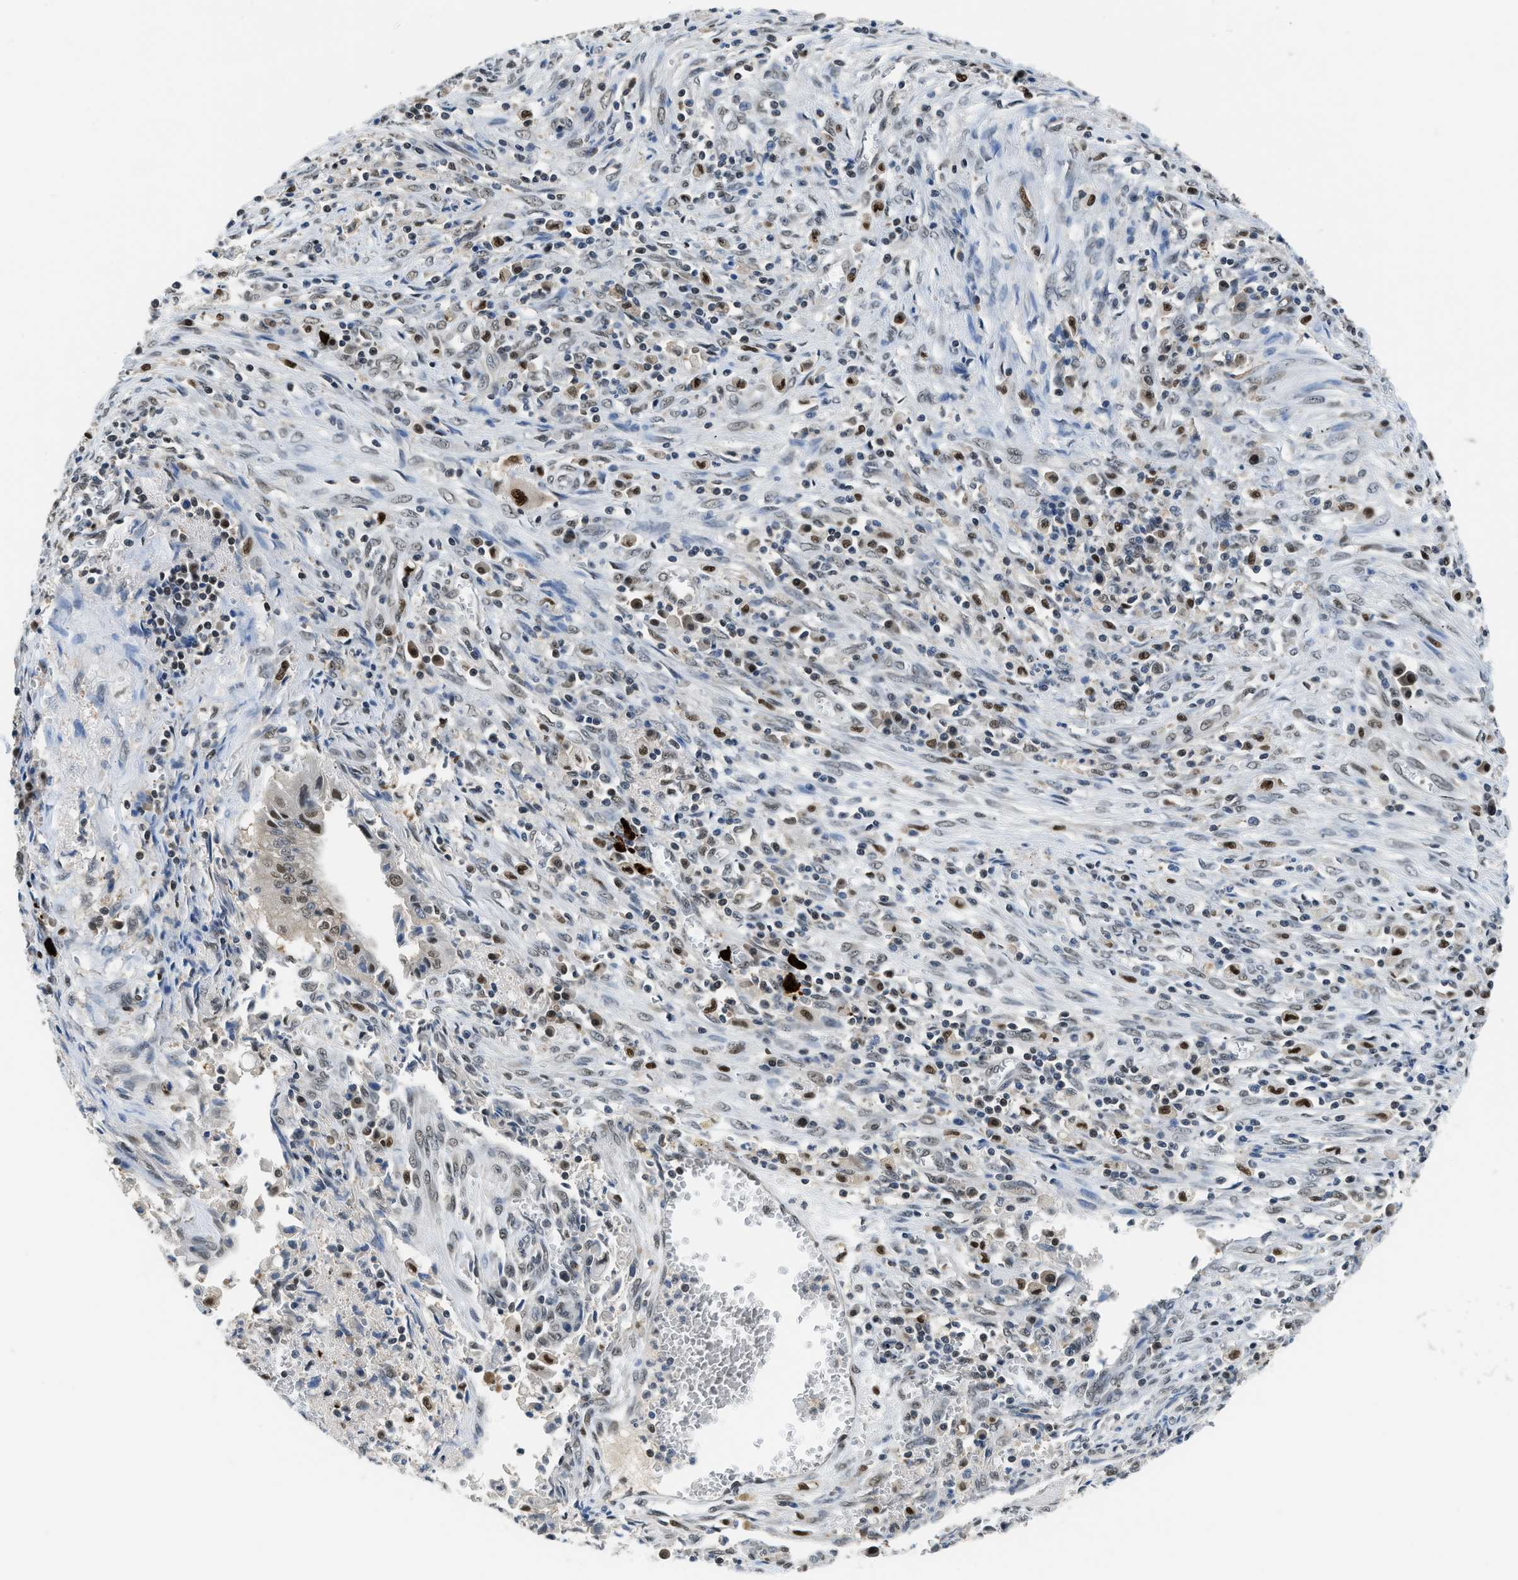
{"staining": {"intensity": "moderate", "quantity": "<25%", "location": "nuclear"}, "tissue": "cervical cancer", "cell_type": "Tumor cells", "image_type": "cancer", "snomed": [{"axis": "morphology", "description": "Adenocarcinoma, NOS"}, {"axis": "topography", "description": "Cervix"}], "caption": "Protein positivity by IHC demonstrates moderate nuclear staining in approximately <25% of tumor cells in adenocarcinoma (cervical). (IHC, brightfield microscopy, high magnification).", "gene": "ALX1", "patient": {"sex": "female", "age": 44}}